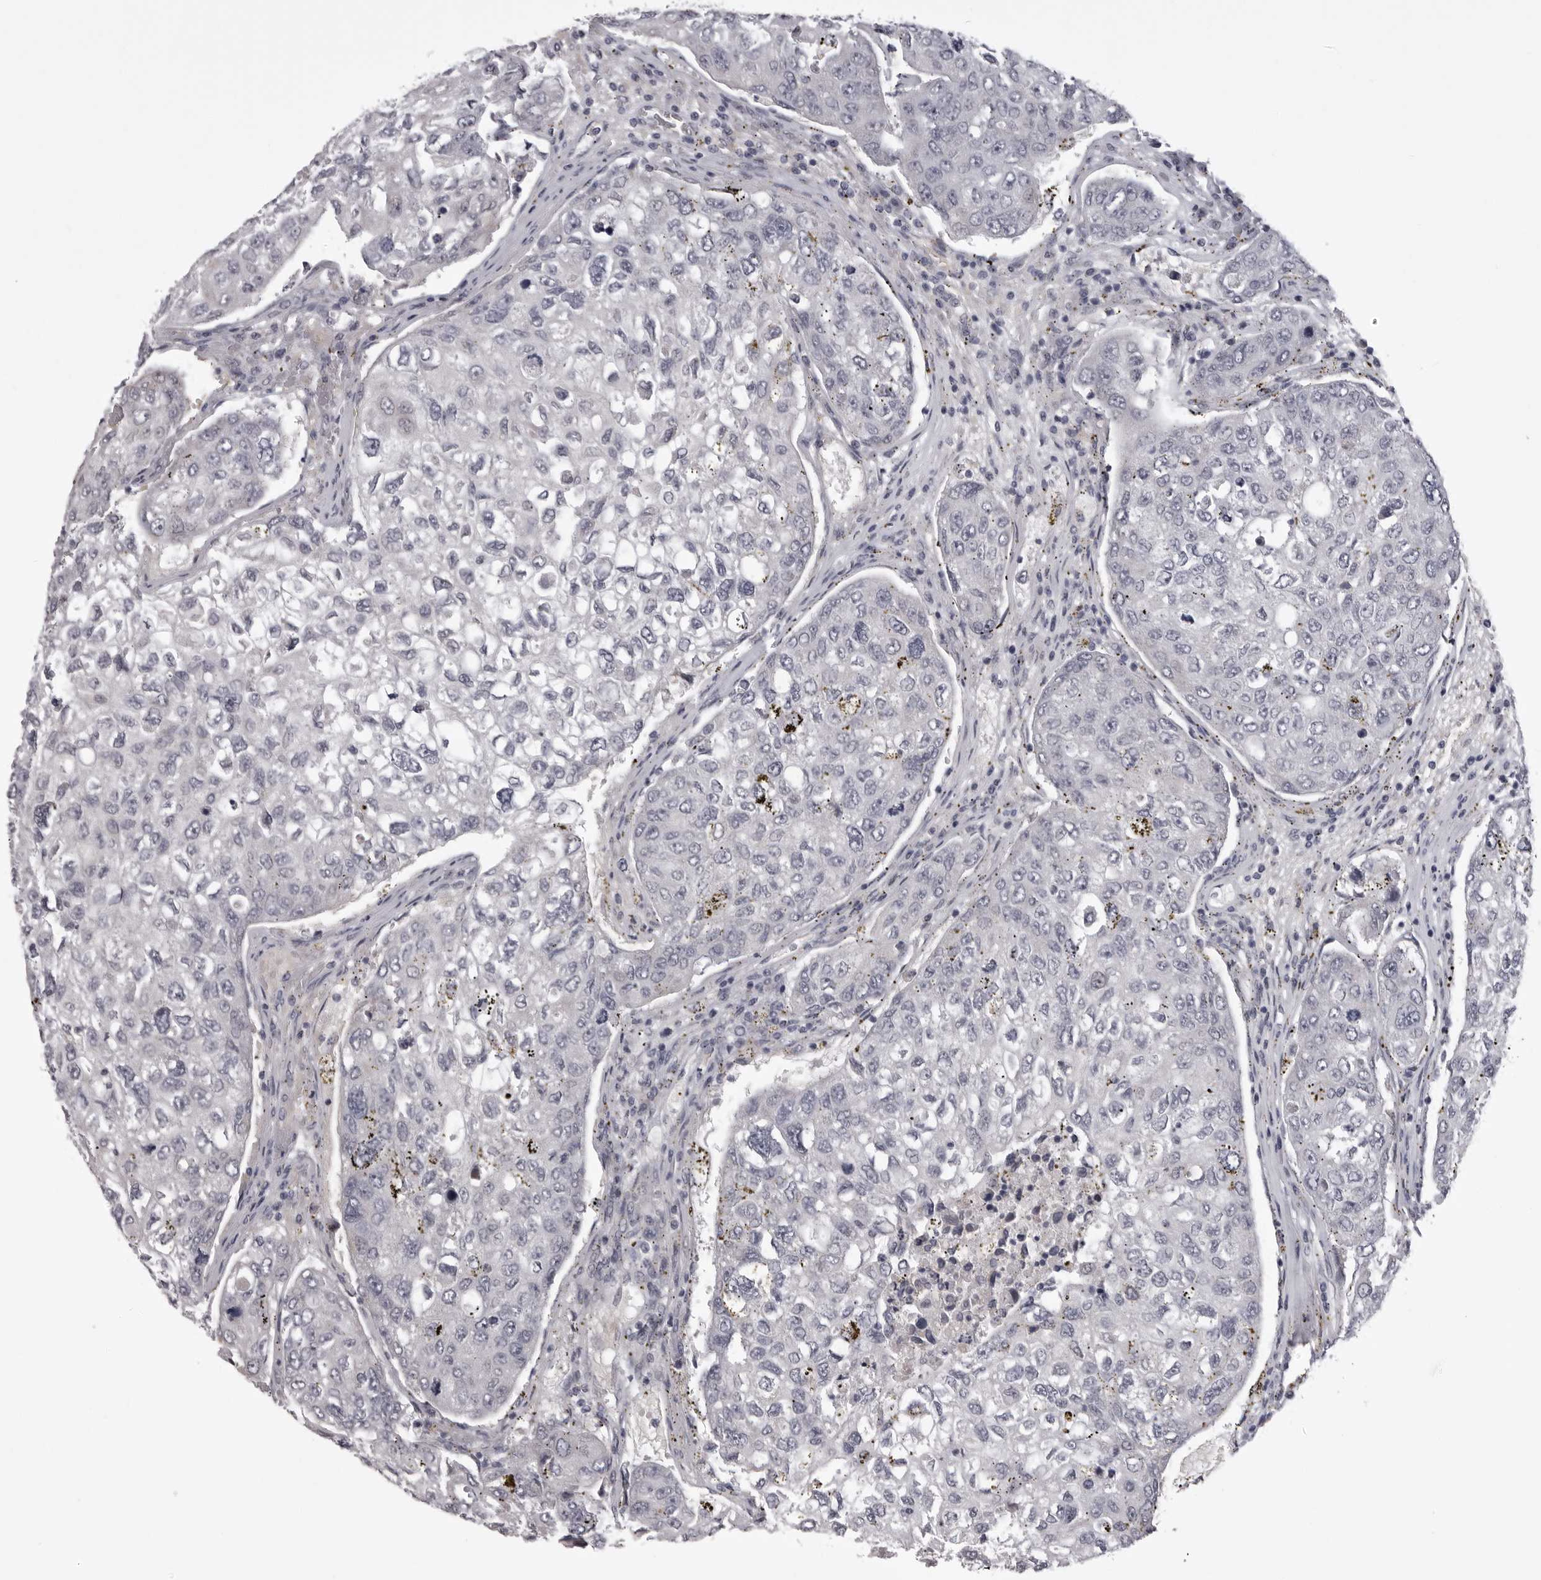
{"staining": {"intensity": "negative", "quantity": "none", "location": "none"}, "tissue": "urothelial cancer", "cell_type": "Tumor cells", "image_type": "cancer", "snomed": [{"axis": "morphology", "description": "Urothelial carcinoma, High grade"}, {"axis": "topography", "description": "Lymph node"}, {"axis": "topography", "description": "Urinary bladder"}], "caption": "Immunohistochemistry micrograph of neoplastic tissue: high-grade urothelial carcinoma stained with DAB (3,3'-diaminobenzidine) shows no significant protein positivity in tumor cells.", "gene": "EPHA10", "patient": {"sex": "male", "age": 51}}